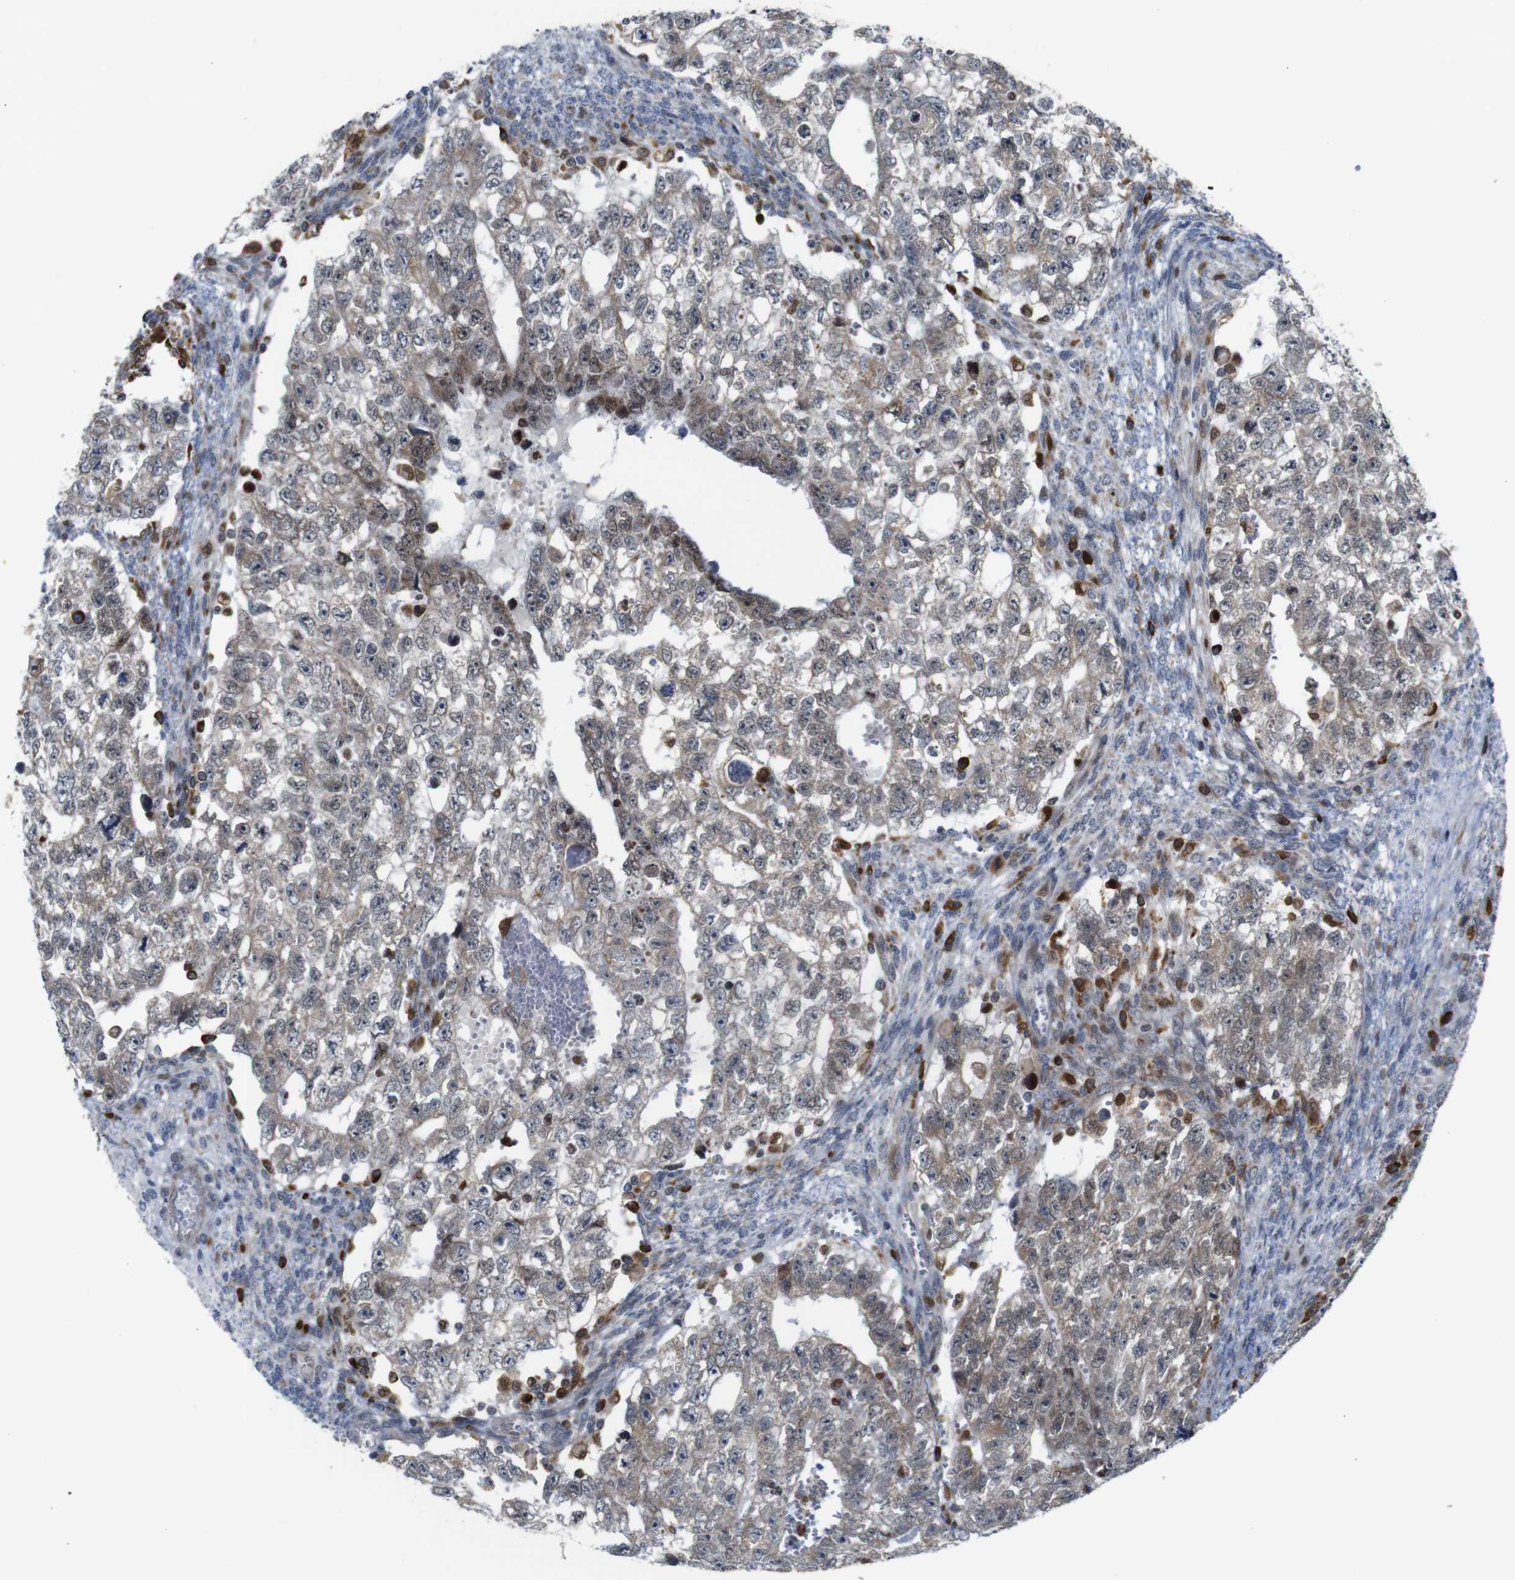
{"staining": {"intensity": "weak", "quantity": "25%-75%", "location": "cytoplasmic/membranous"}, "tissue": "testis cancer", "cell_type": "Tumor cells", "image_type": "cancer", "snomed": [{"axis": "morphology", "description": "Seminoma, NOS"}, {"axis": "morphology", "description": "Carcinoma, Embryonal, NOS"}, {"axis": "topography", "description": "Testis"}], "caption": "Immunohistochemistry (IHC) micrograph of testis seminoma stained for a protein (brown), which displays low levels of weak cytoplasmic/membranous expression in about 25%-75% of tumor cells.", "gene": "PTPN1", "patient": {"sex": "male", "age": 38}}